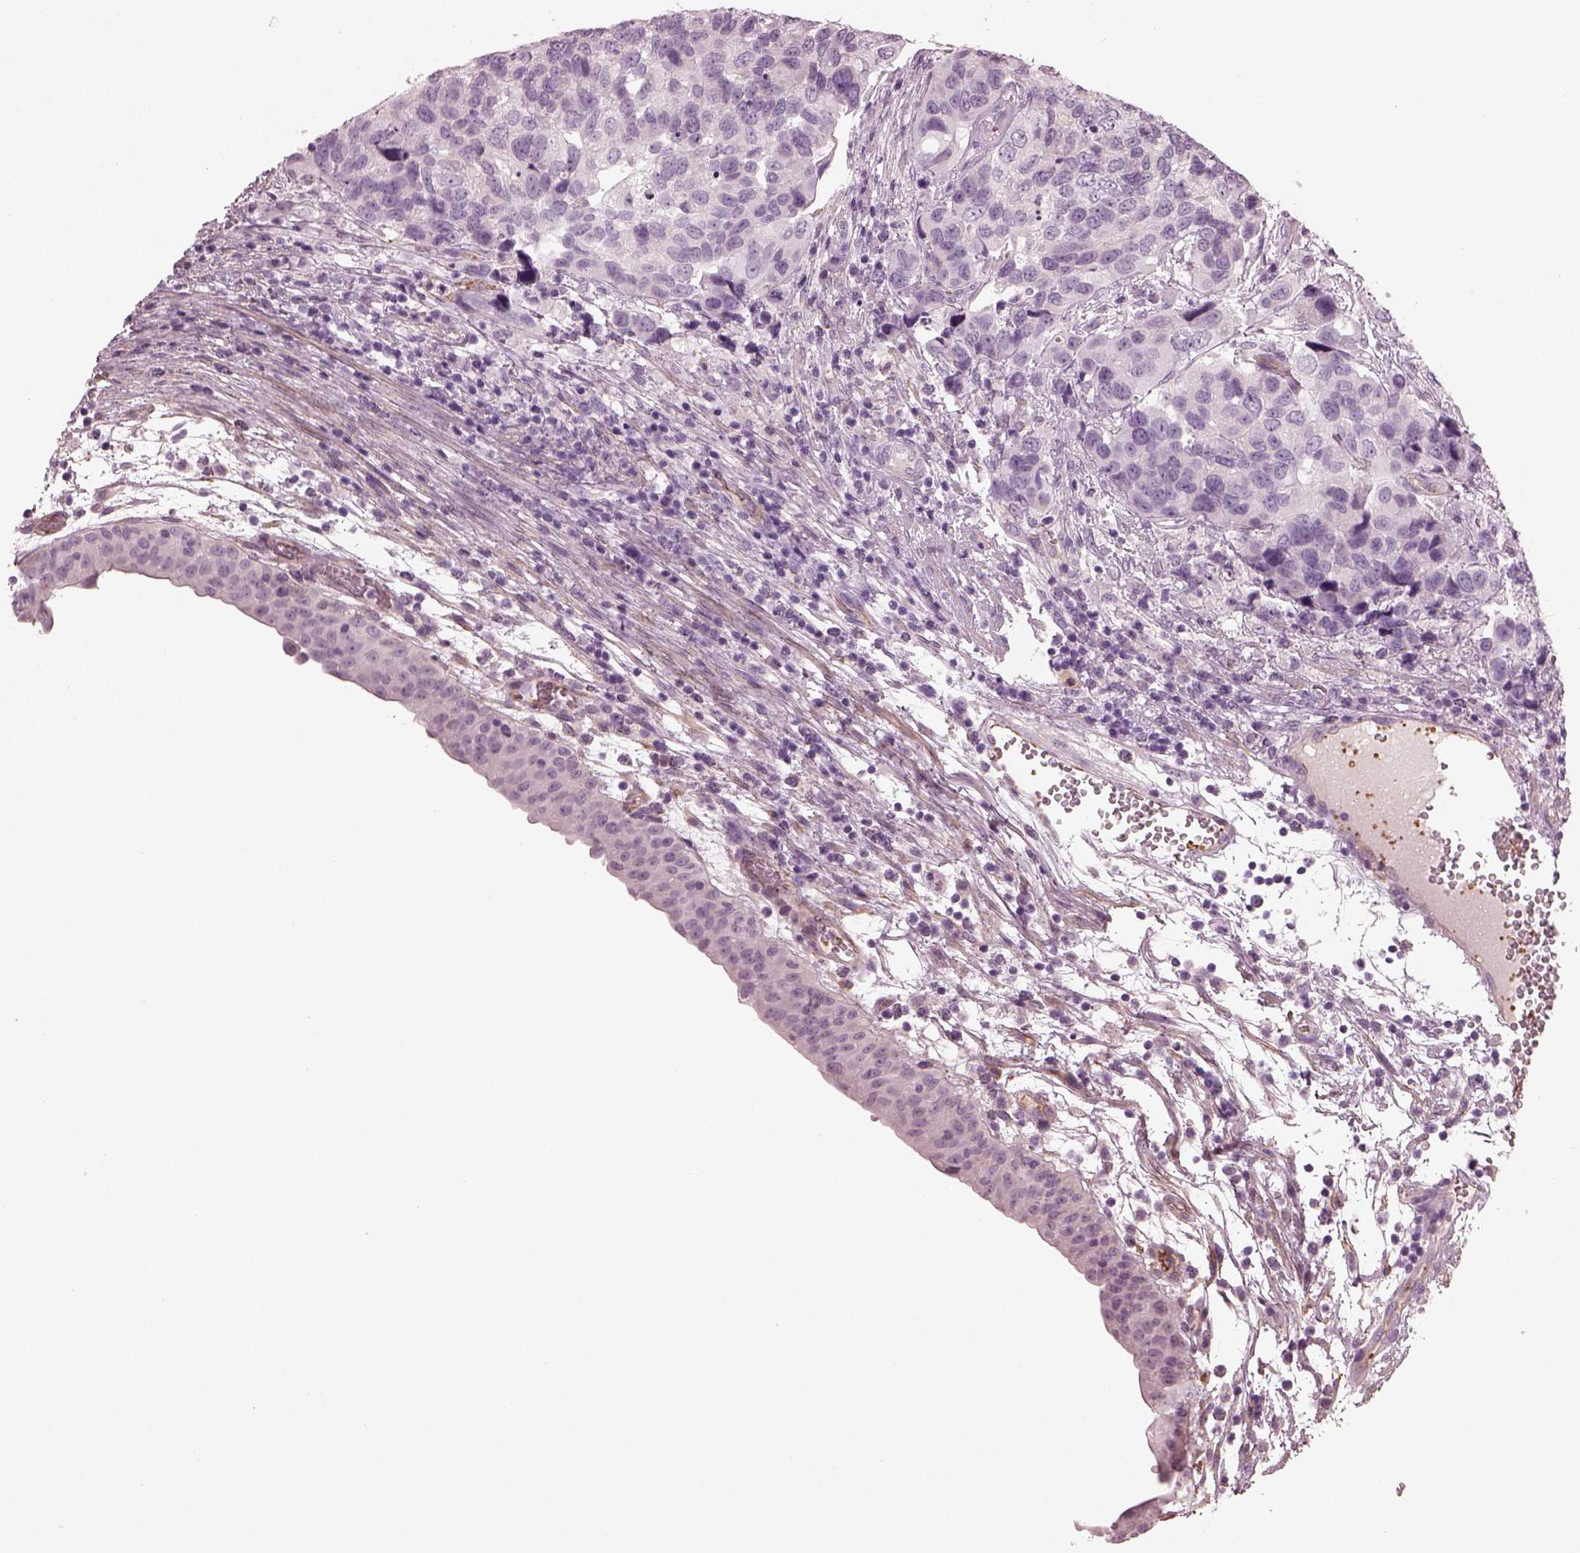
{"staining": {"intensity": "negative", "quantity": "none", "location": "none"}, "tissue": "urothelial cancer", "cell_type": "Tumor cells", "image_type": "cancer", "snomed": [{"axis": "morphology", "description": "Urothelial carcinoma, High grade"}, {"axis": "topography", "description": "Urinary bladder"}], "caption": "Urothelial cancer stained for a protein using IHC shows no expression tumor cells.", "gene": "EIF4E1B", "patient": {"sex": "male", "age": 60}}